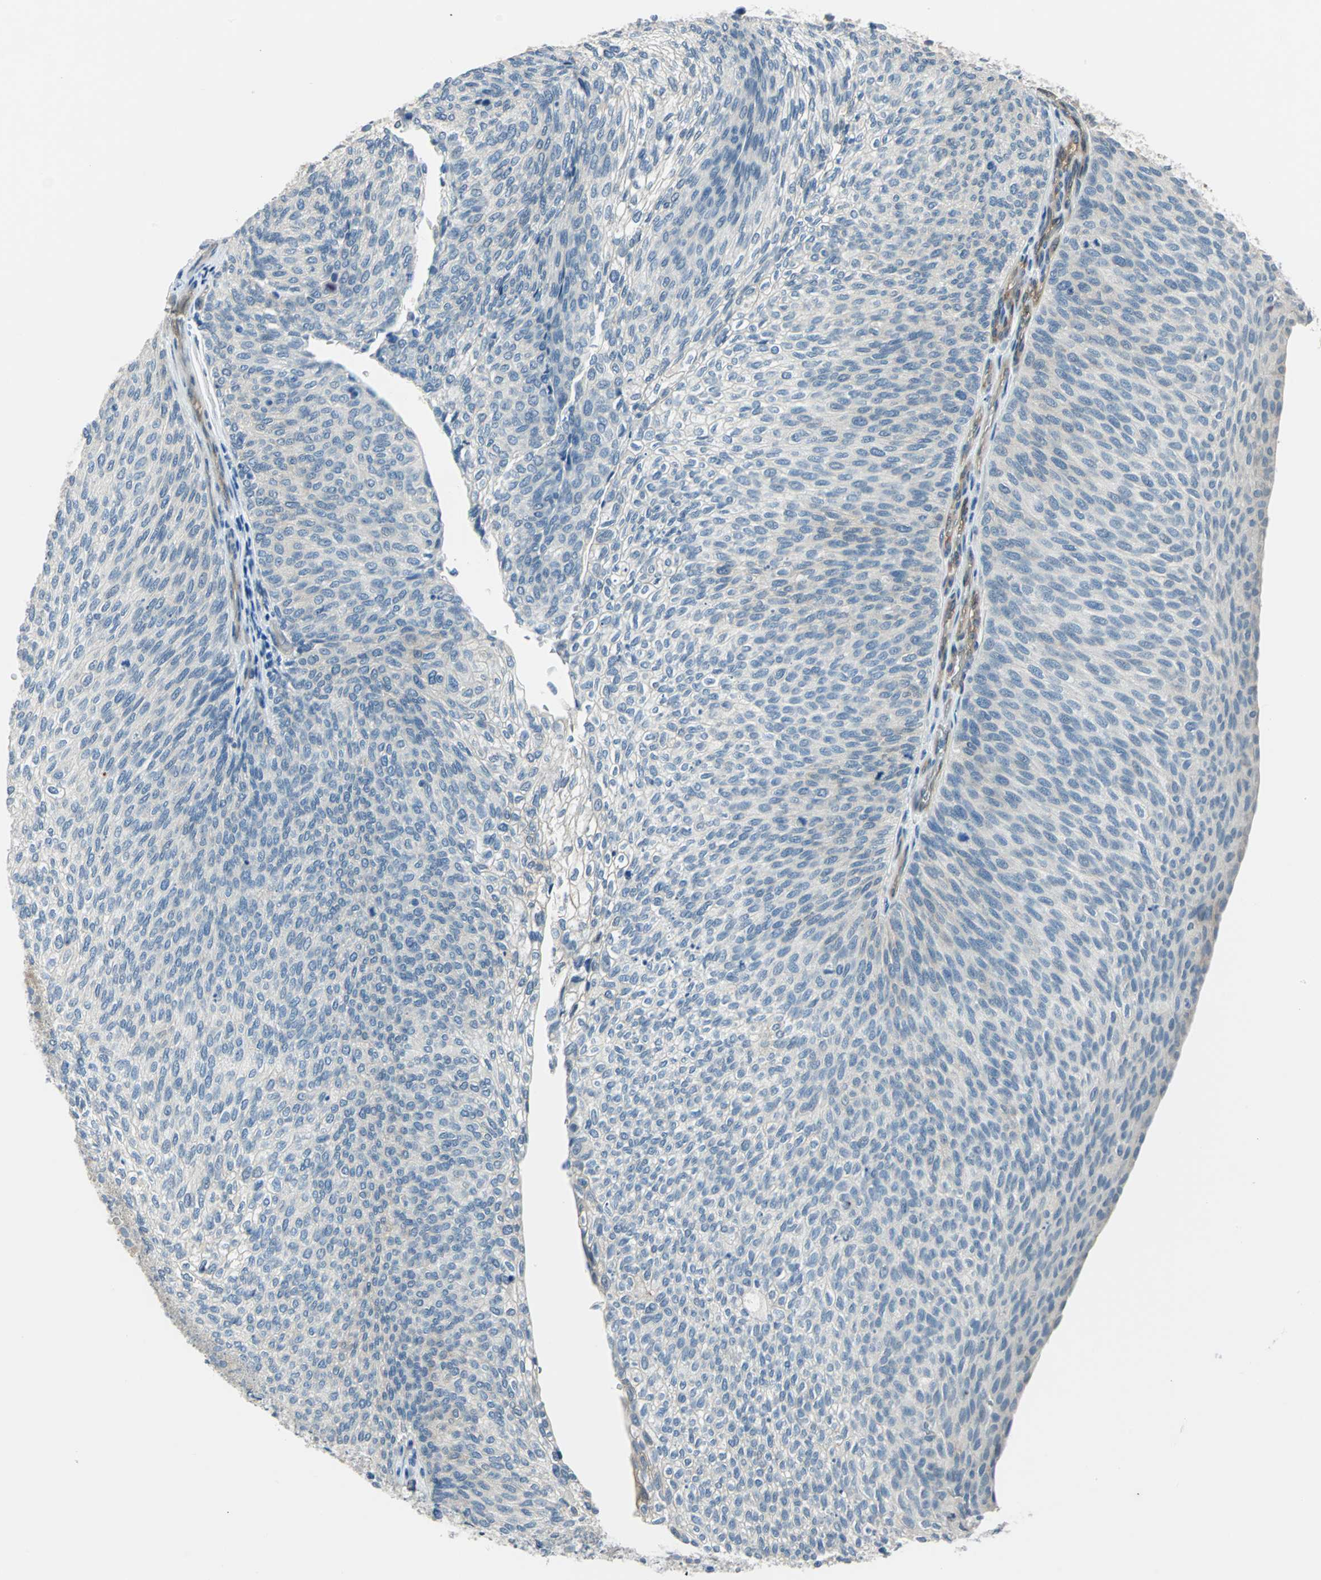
{"staining": {"intensity": "negative", "quantity": "none", "location": "none"}, "tissue": "urothelial cancer", "cell_type": "Tumor cells", "image_type": "cancer", "snomed": [{"axis": "morphology", "description": "Urothelial carcinoma, Low grade"}, {"axis": "topography", "description": "Urinary bladder"}], "caption": "There is no significant positivity in tumor cells of low-grade urothelial carcinoma.", "gene": "CDC42EP1", "patient": {"sex": "female", "age": 79}}